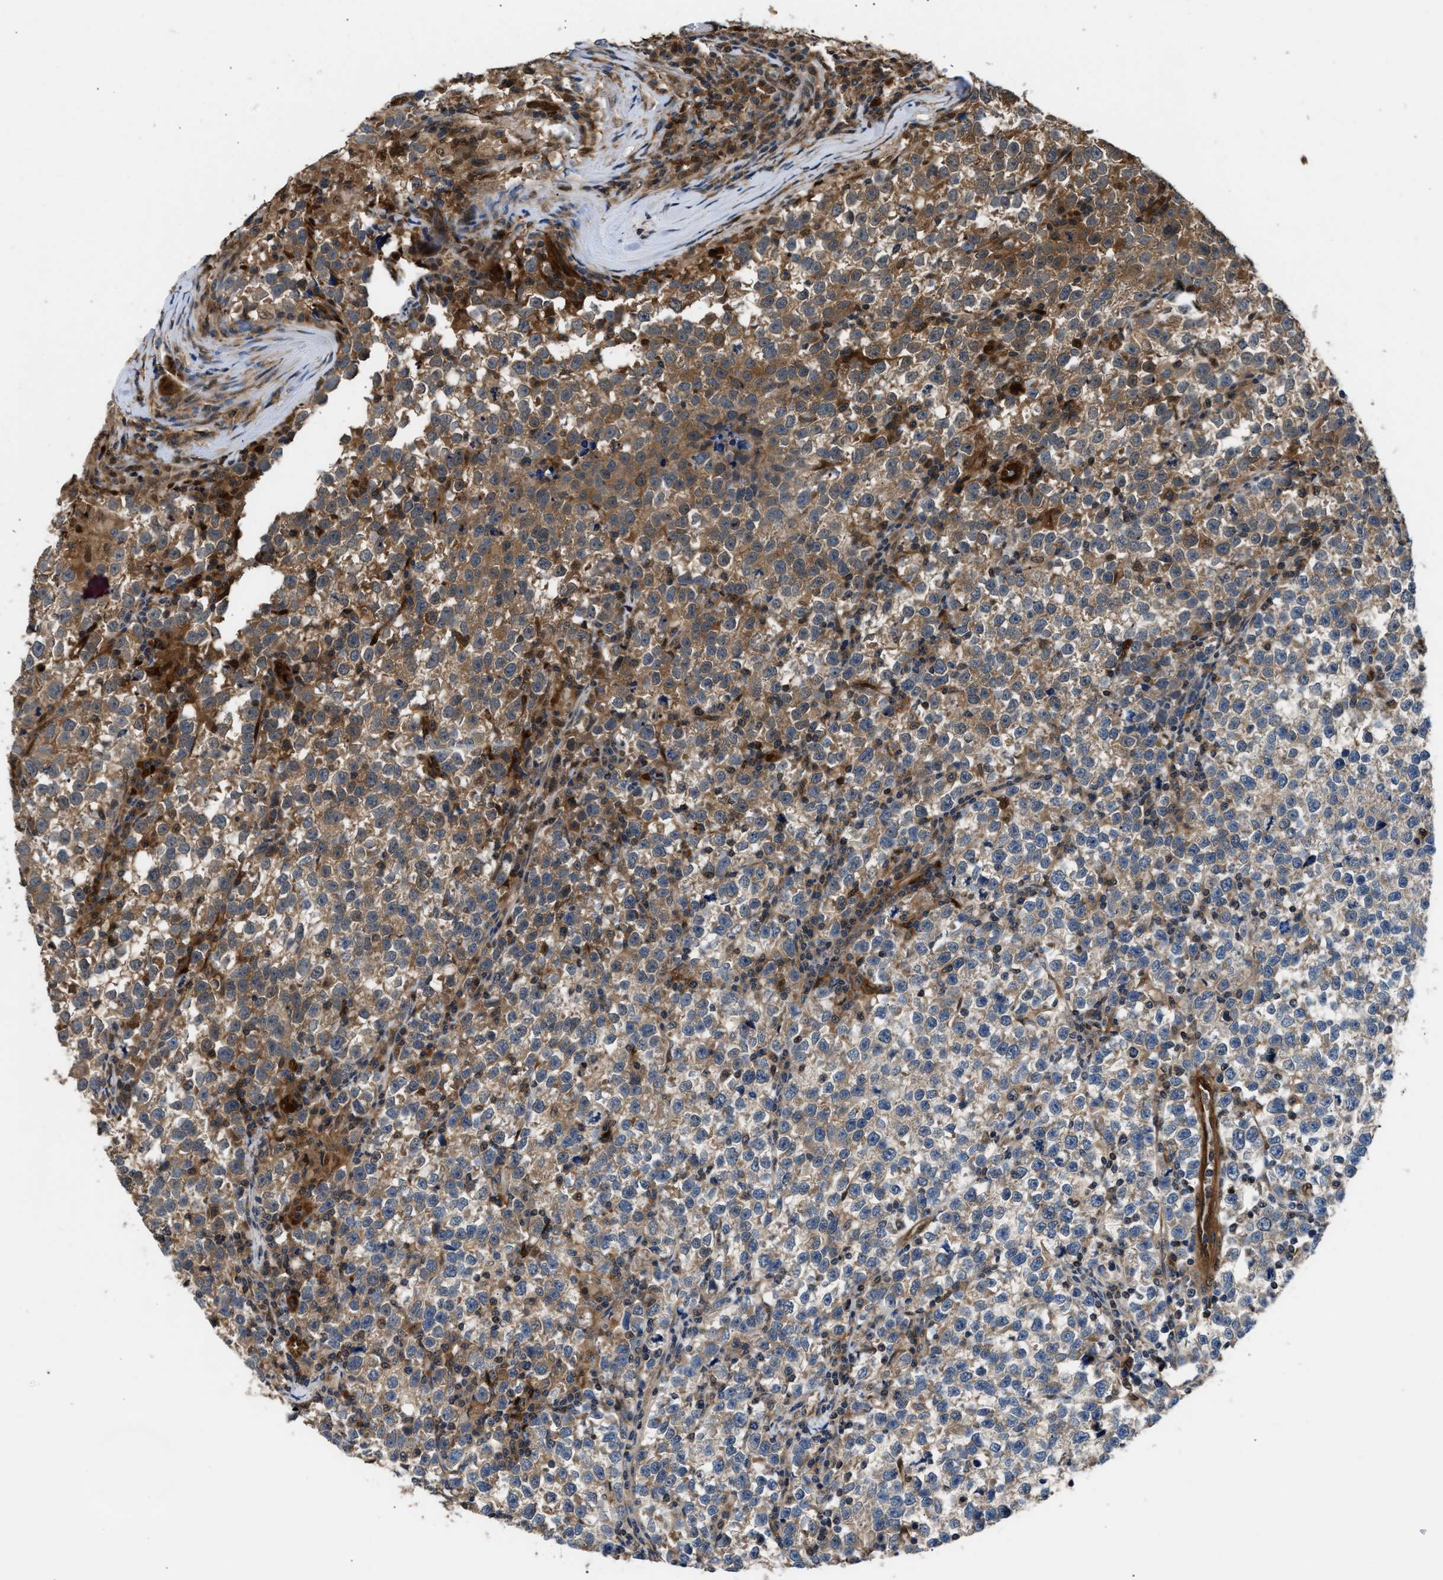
{"staining": {"intensity": "moderate", "quantity": ">75%", "location": "cytoplasmic/membranous"}, "tissue": "testis cancer", "cell_type": "Tumor cells", "image_type": "cancer", "snomed": [{"axis": "morphology", "description": "Normal tissue, NOS"}, {"axis": "morphology", "description": "Seminoma, NOS"}, {"axis": "topography", "description": "Testis"}], "caption": "The histopathology image demonstrates immunohistochemical staining of testis cancer. There is moderate cytoplasmic/membranous staining is present in about >75% of tumor cells.", "gene": "PPA1", "patient": {"sex": "male", "age": 43}}